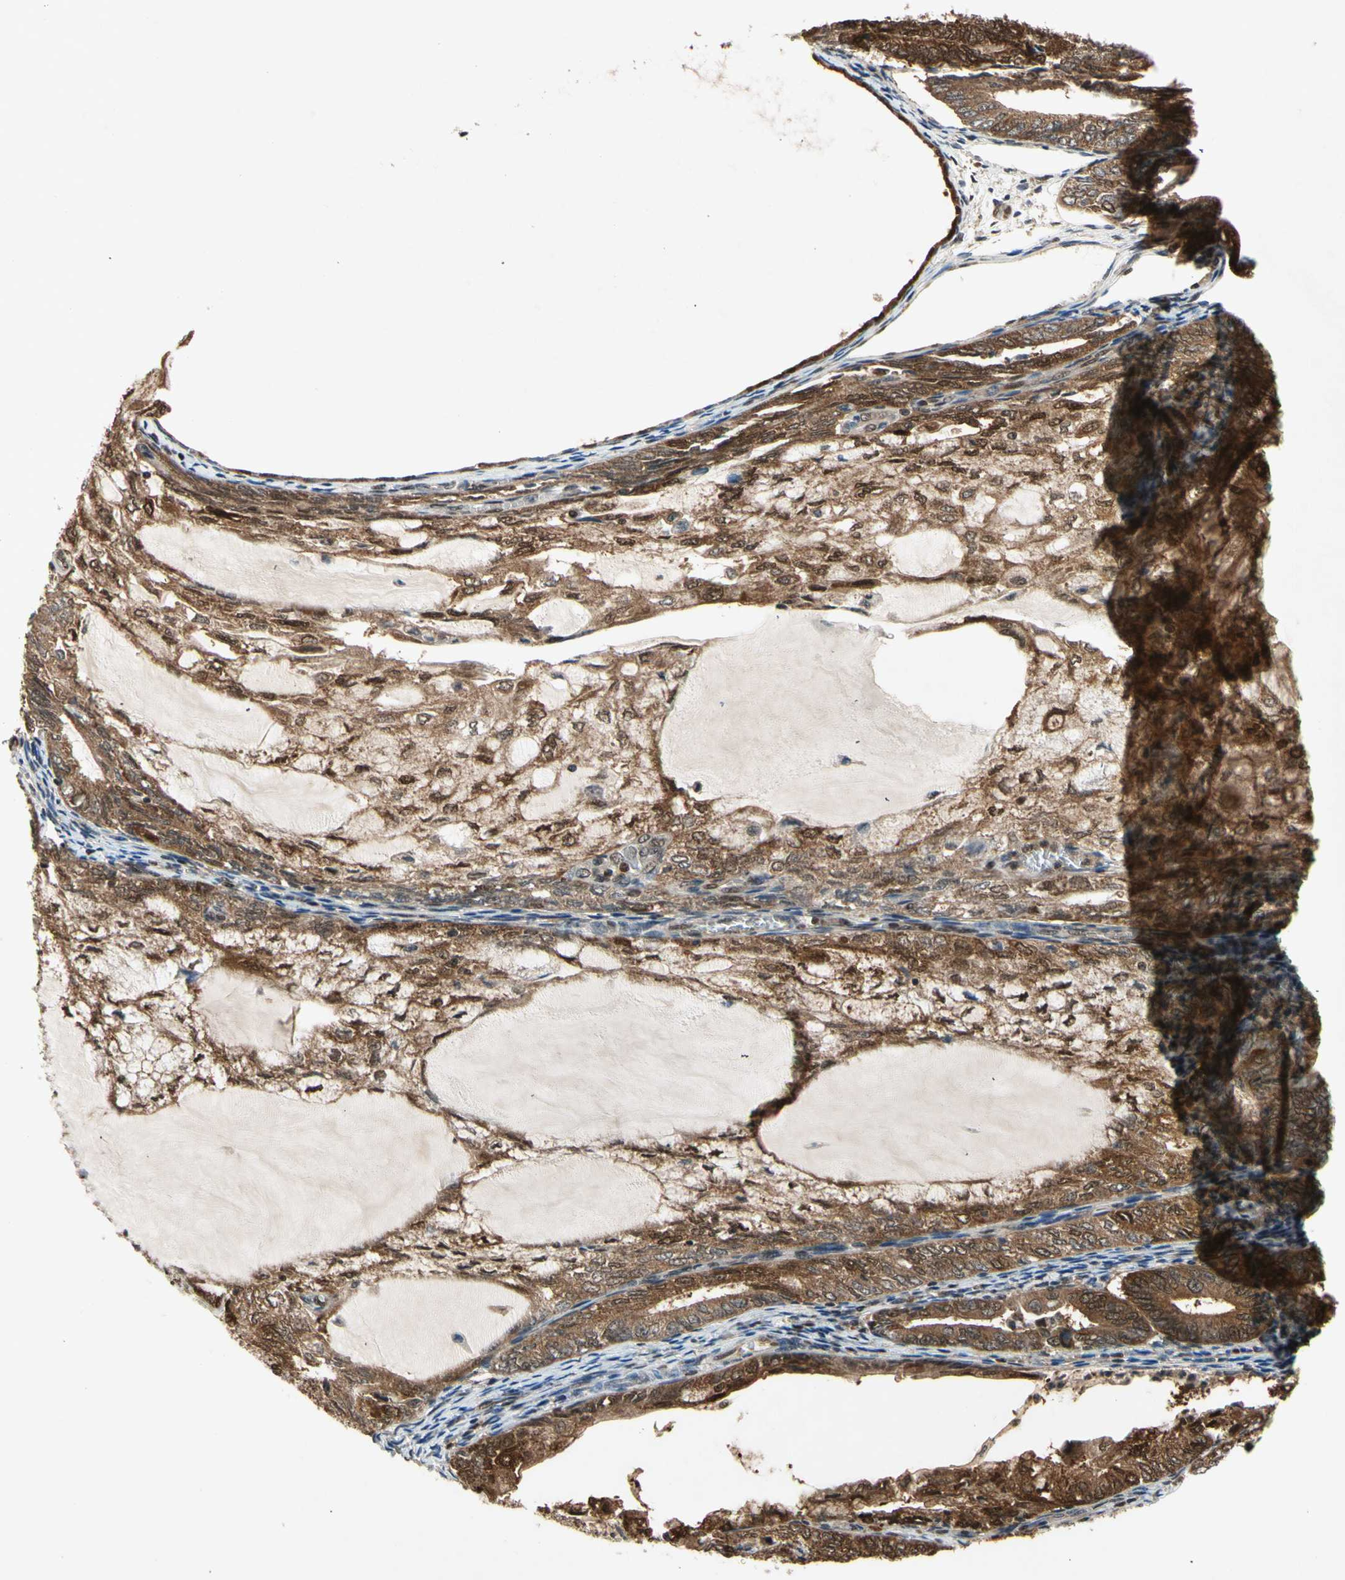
{"staining": {"intensity": "strong", "quantity": ">75%", "location": "cytoplasmic/membranous"}, "tissue": "endometrial cancer", "cell_type": "Tumor cells", "image_type": "cancer", "snomed": [{"axis": "morphology", "description": "Adenocarcinoma, NOS"}, {"axis": "topography", "description": "Endometrium"}], "caption": "Immunohistochemistry (IHC) image of neoplastic tissue: human endometrial cancer stained using immunohistochemistry displays high levels of strong protein expression localized specifically in the cytoplasmic/membranous of tumor cells, appearing as a cytoplasmic/membranous brown color.", "gene": "GSR", "patient": {"sex": "female", "age": 81}}